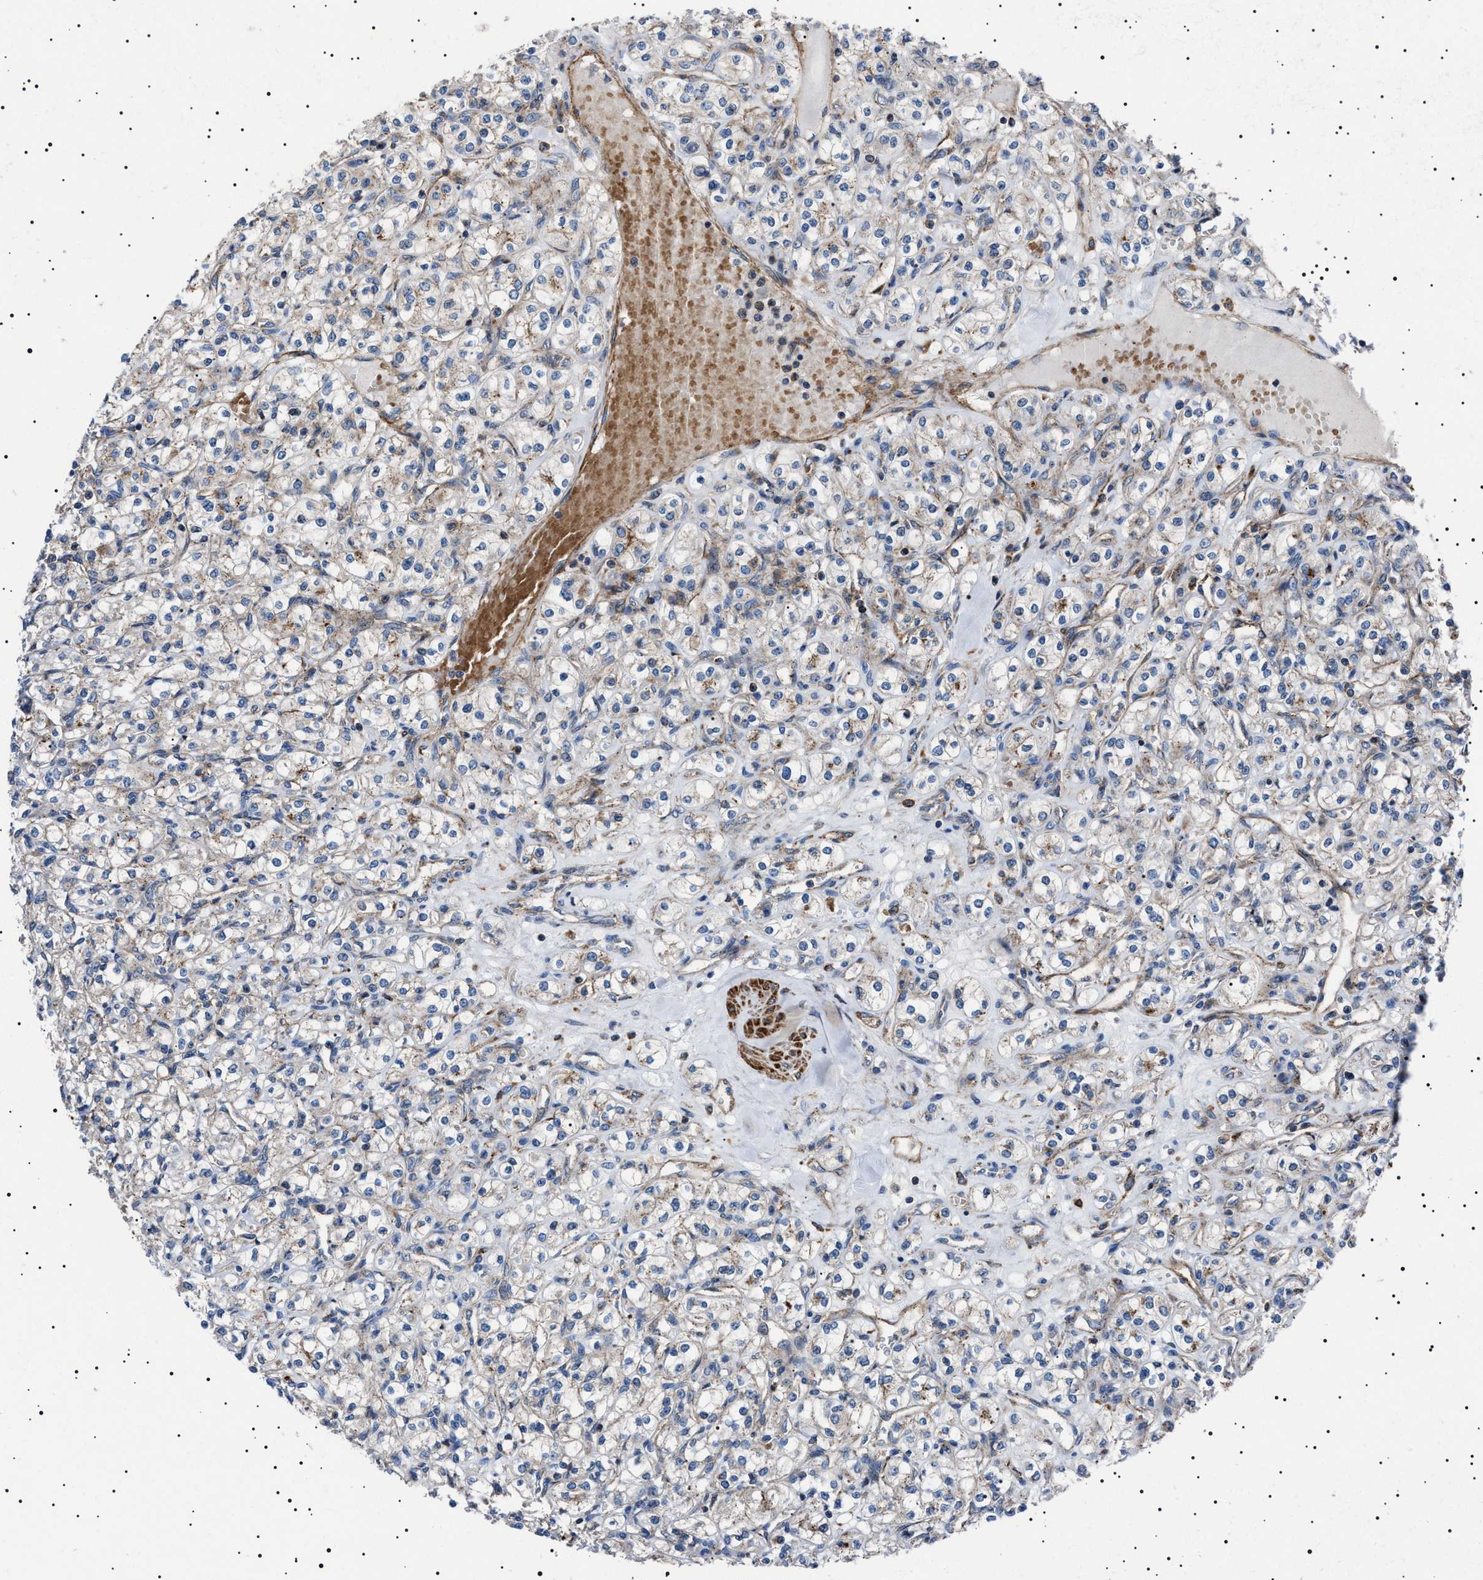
{"staining": {"intensity": "weak", "quantity": "<25%", "location": "cytoplasmic/membranous"}, "tissue": "renal cancer", "cell_type": "Tumor cells", "image_type": "cancer", "snomed": [{"axis": "morphology", "description": "Adenocarcinoma, NOS"}, {"axis": "topography", "description": "Kidney"}], "caption": "Immunohistochemical staining of renal adenocarcinoma exhibits no significant staining in tumor cells.", "gene": "NEU1", "patient": {"sex": "male", "age": 77}}